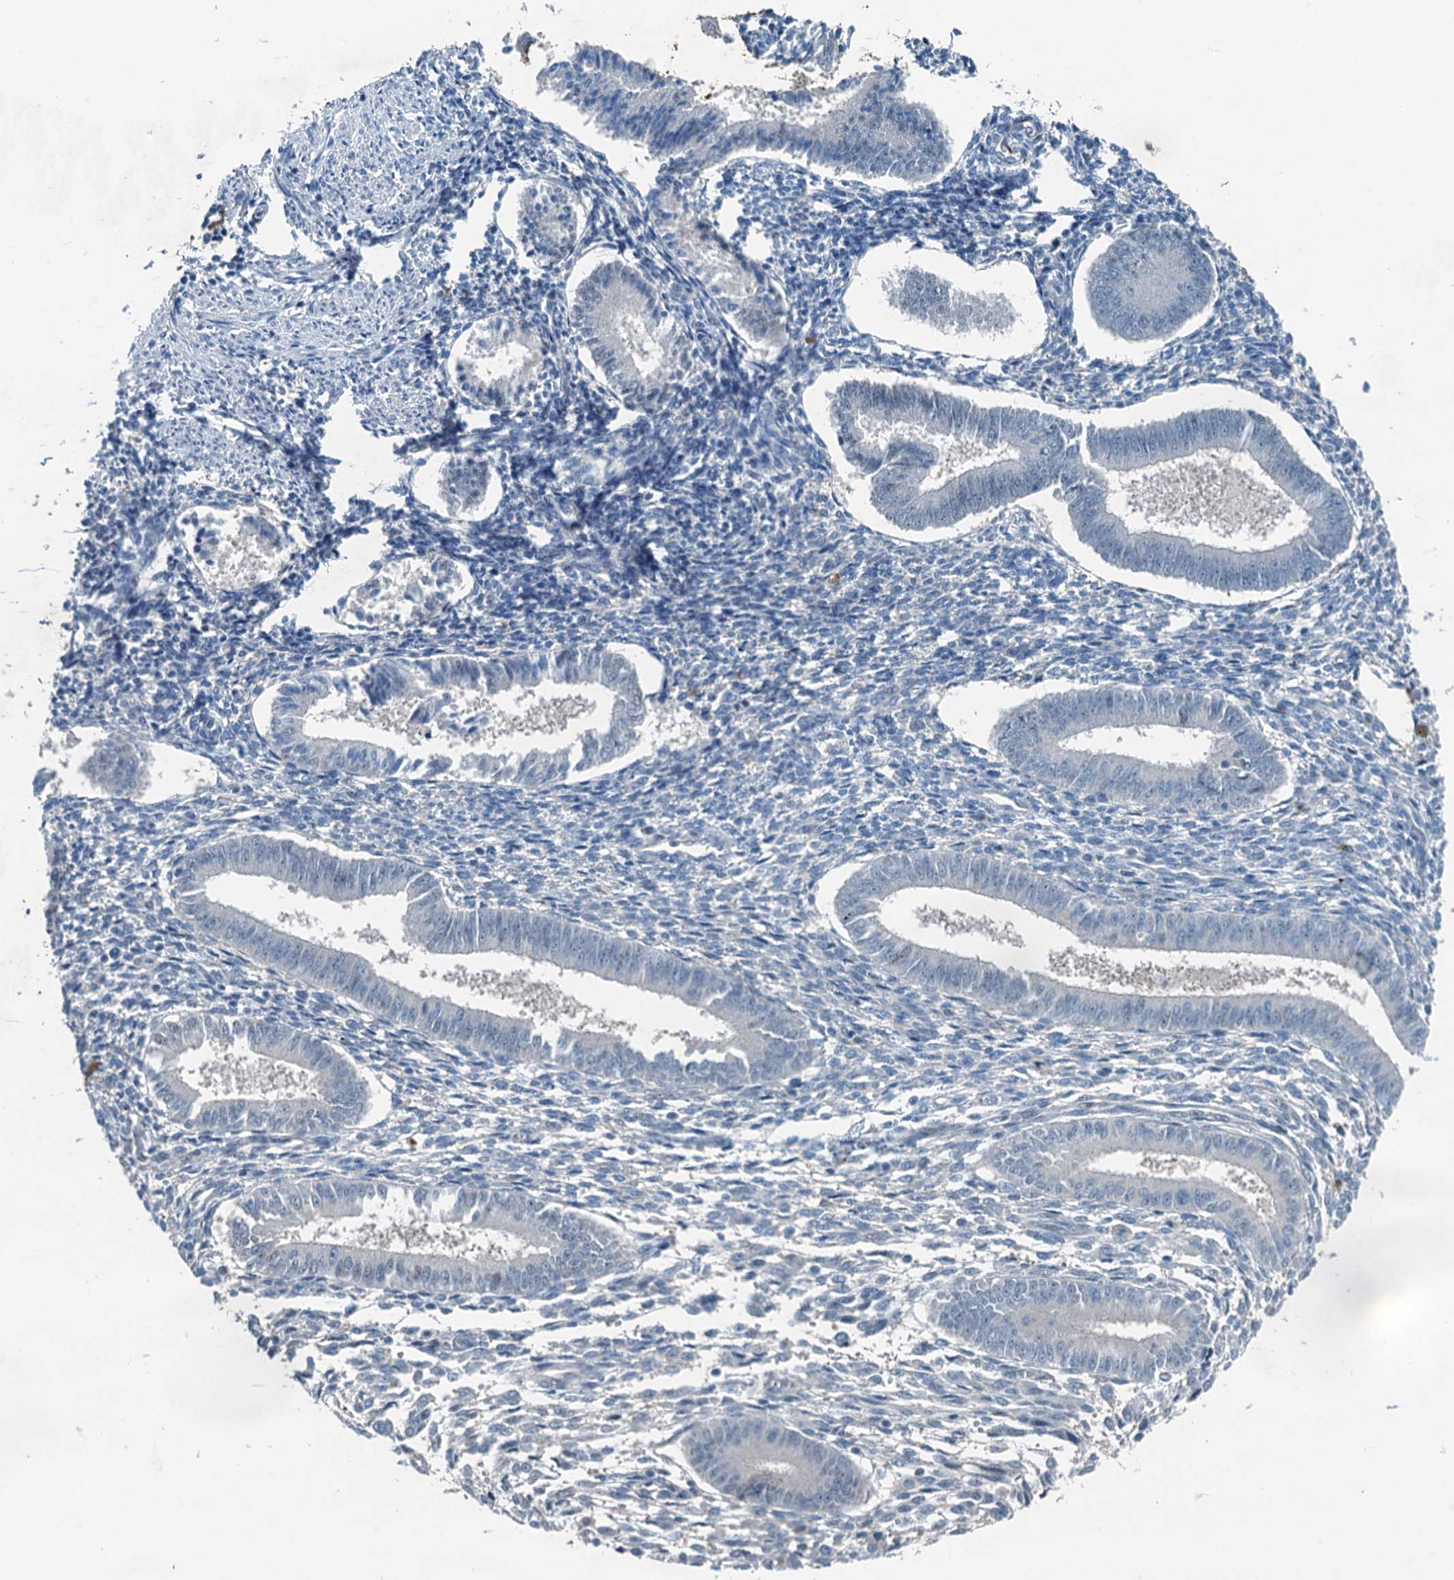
{"staining": {"intensity": "negative", "quantity": "none", "location": "none"}, "tissue": "endometrium", "cell_type": "Cells in endometrial stroma", "image_type": "normal", "snomed": [{"axis": "morphology", "description": "Normal tissue, NOS"}, {"axis": "topography", "description": "Uterus"}, {"axis": "topography", "description": "Endometrium"}], "caption": "Cells in endometrial stroma show no significant expression in normal endometrium. (DAB IHC with hematoxylin counter stain).", "gene": "CBLIF", "patient": {"sex": "female", "age": 48}}